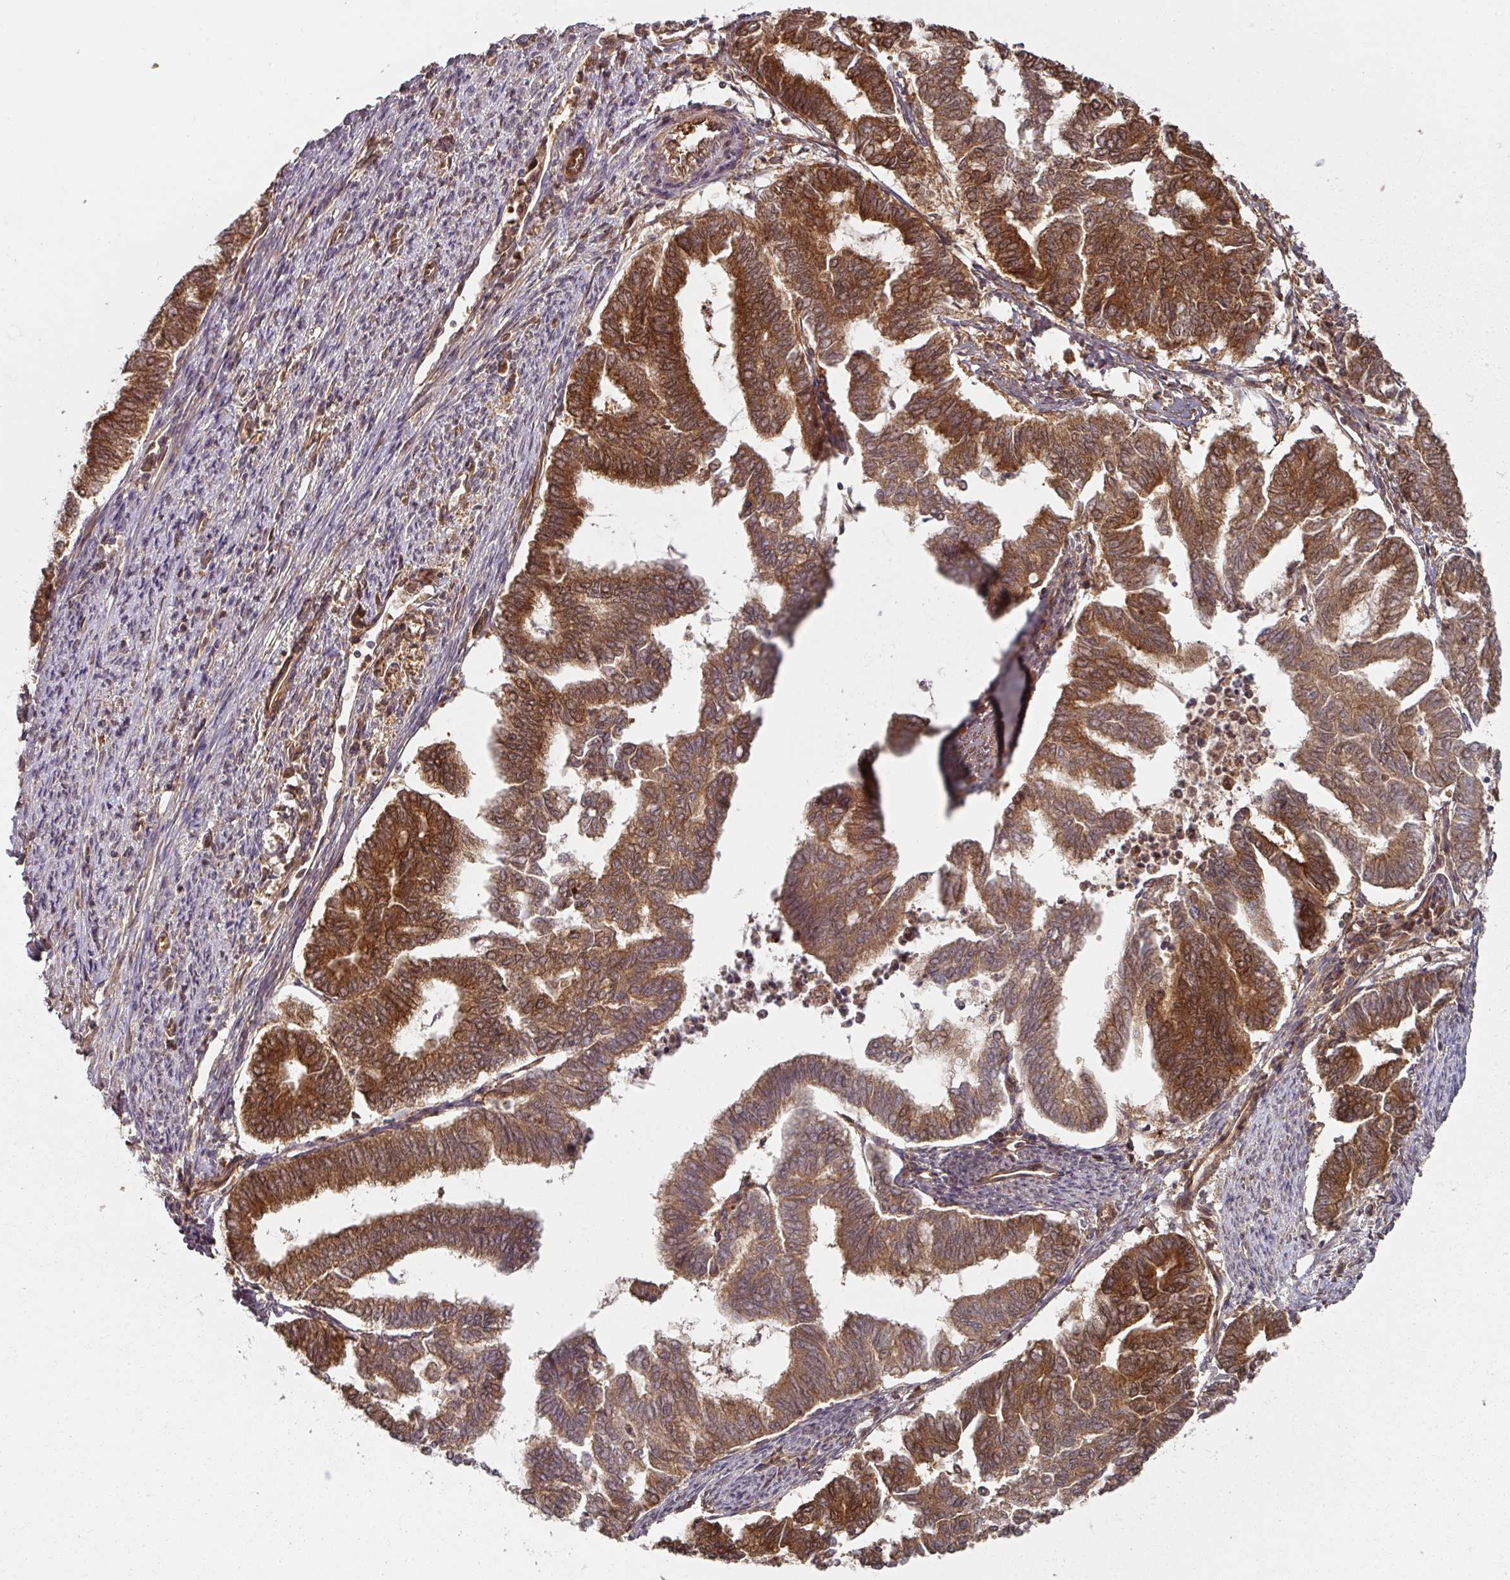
{"staining": {"intensity": "strong", "quantity": "25%-75%", "location": "cytoplasmic/membranous"}, "tissue": "endometrial cancer", "cell_type": "Tumor cells", "image_type": "cancer", "snomed": [{"axis": "morphology", "description": "Adenocarcinoma, NOS"}, {"axis": "topography", "description": "Endometrium"}], "caption": "Endometrial adenocarcinoma tissue shows strong cytoplasmic/membranous expression in approximately 25%-75% of tumor cells, visualized by immunohistochemistry.", "gene": "EIF4EBP2", "patient": {"sex": "female", "age": 79}}